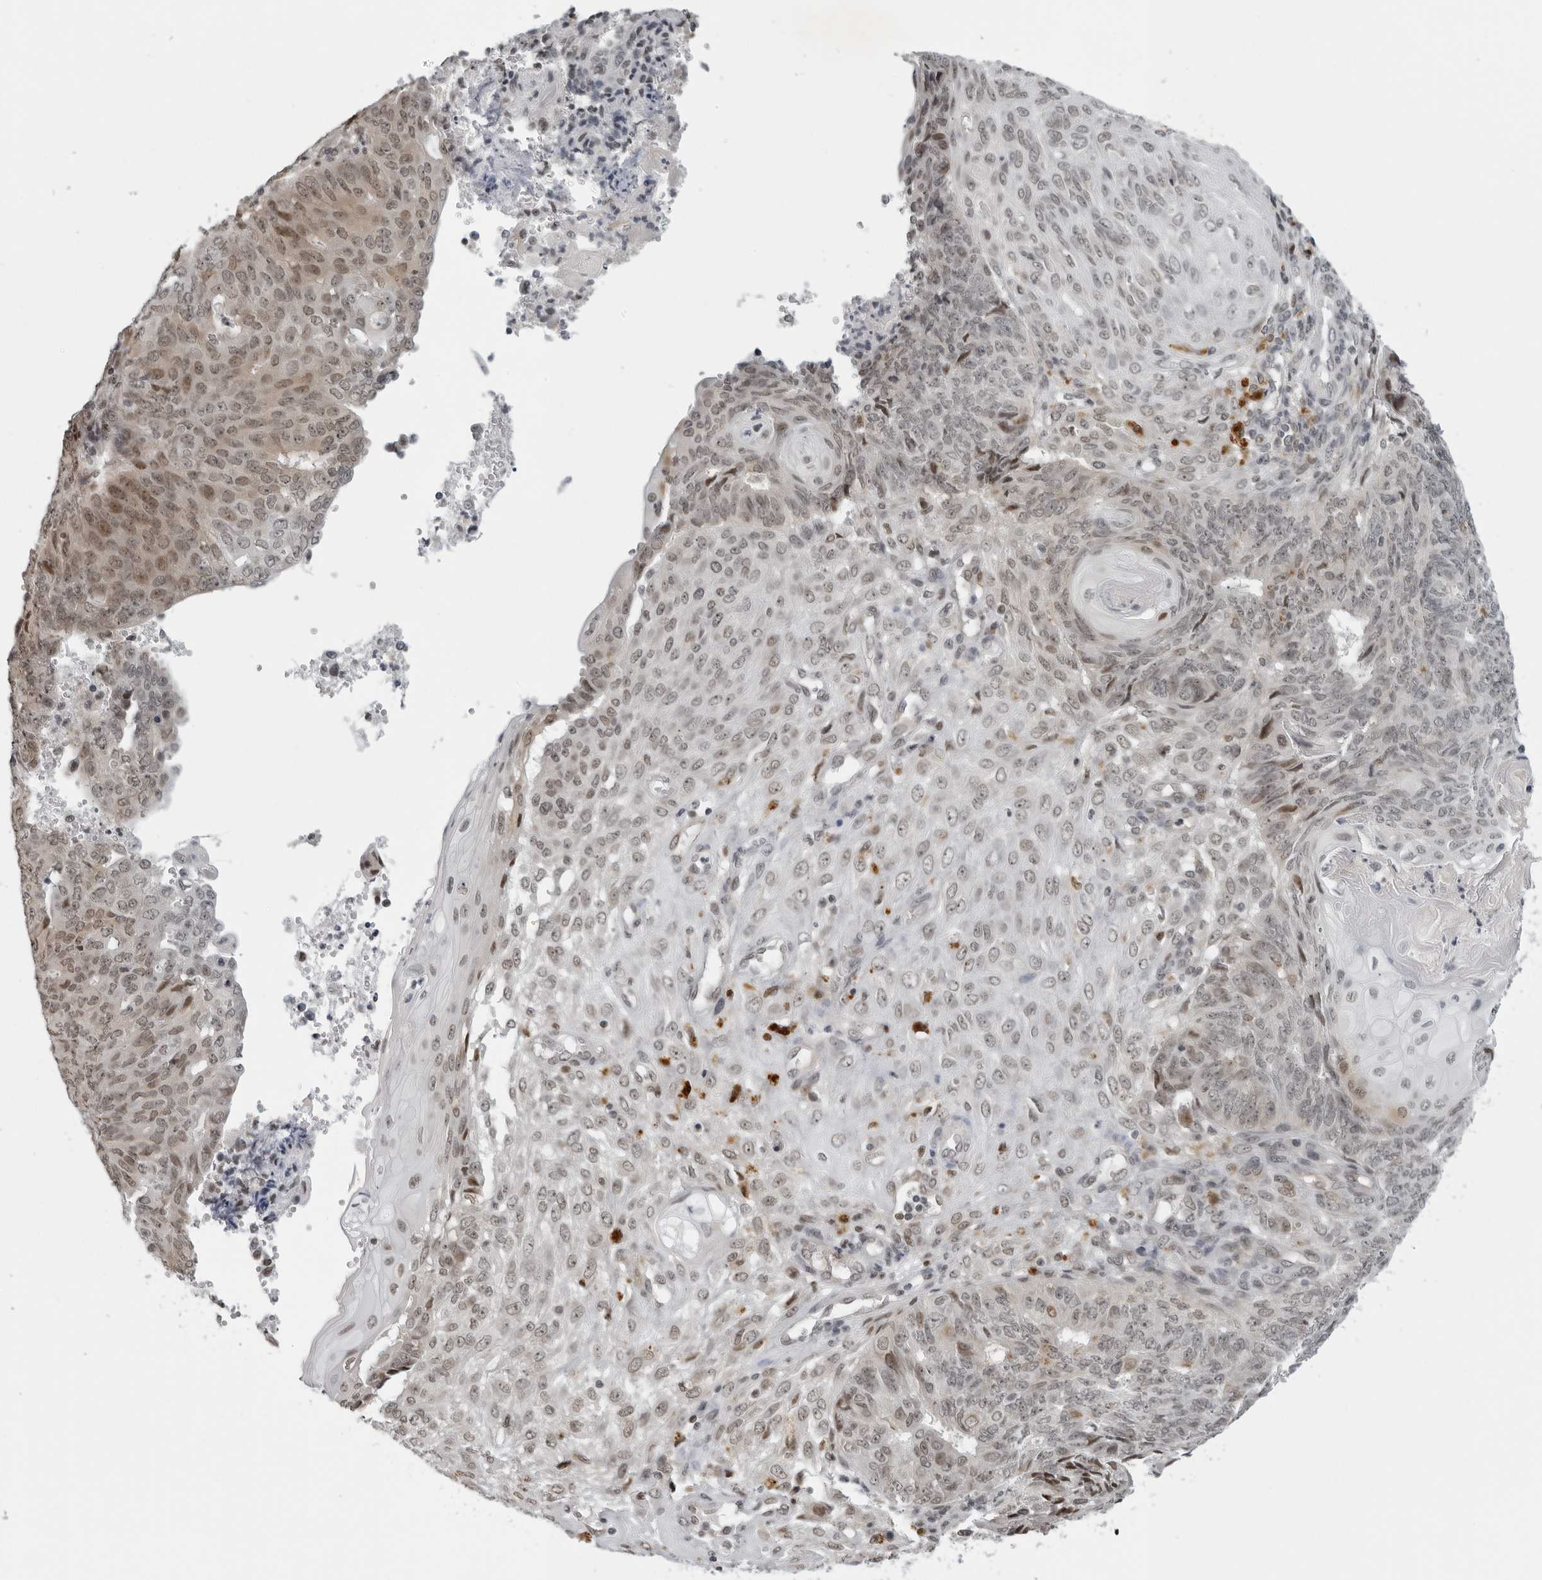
{"staining": {"intensity": "moderate", "quantity": ">75%", "location": "nuclear"}, "tissue": "endometrial cancer", "cell_type": "Tumor cells", "image_type": "cancer", "snomed": [{"axis": "morphology", "description": "Adenocarcinoma, NOS"}, {"axis": "topography", "description": "Endometrium"}], "caption": "Immunohistochemical staining of human endometrial adenocarcinoma displays moderate nuclear protein positivity in approximately >75% of tumor cells.", "gene": "MAF", "patient": {"sex": "female", "age": 32}}